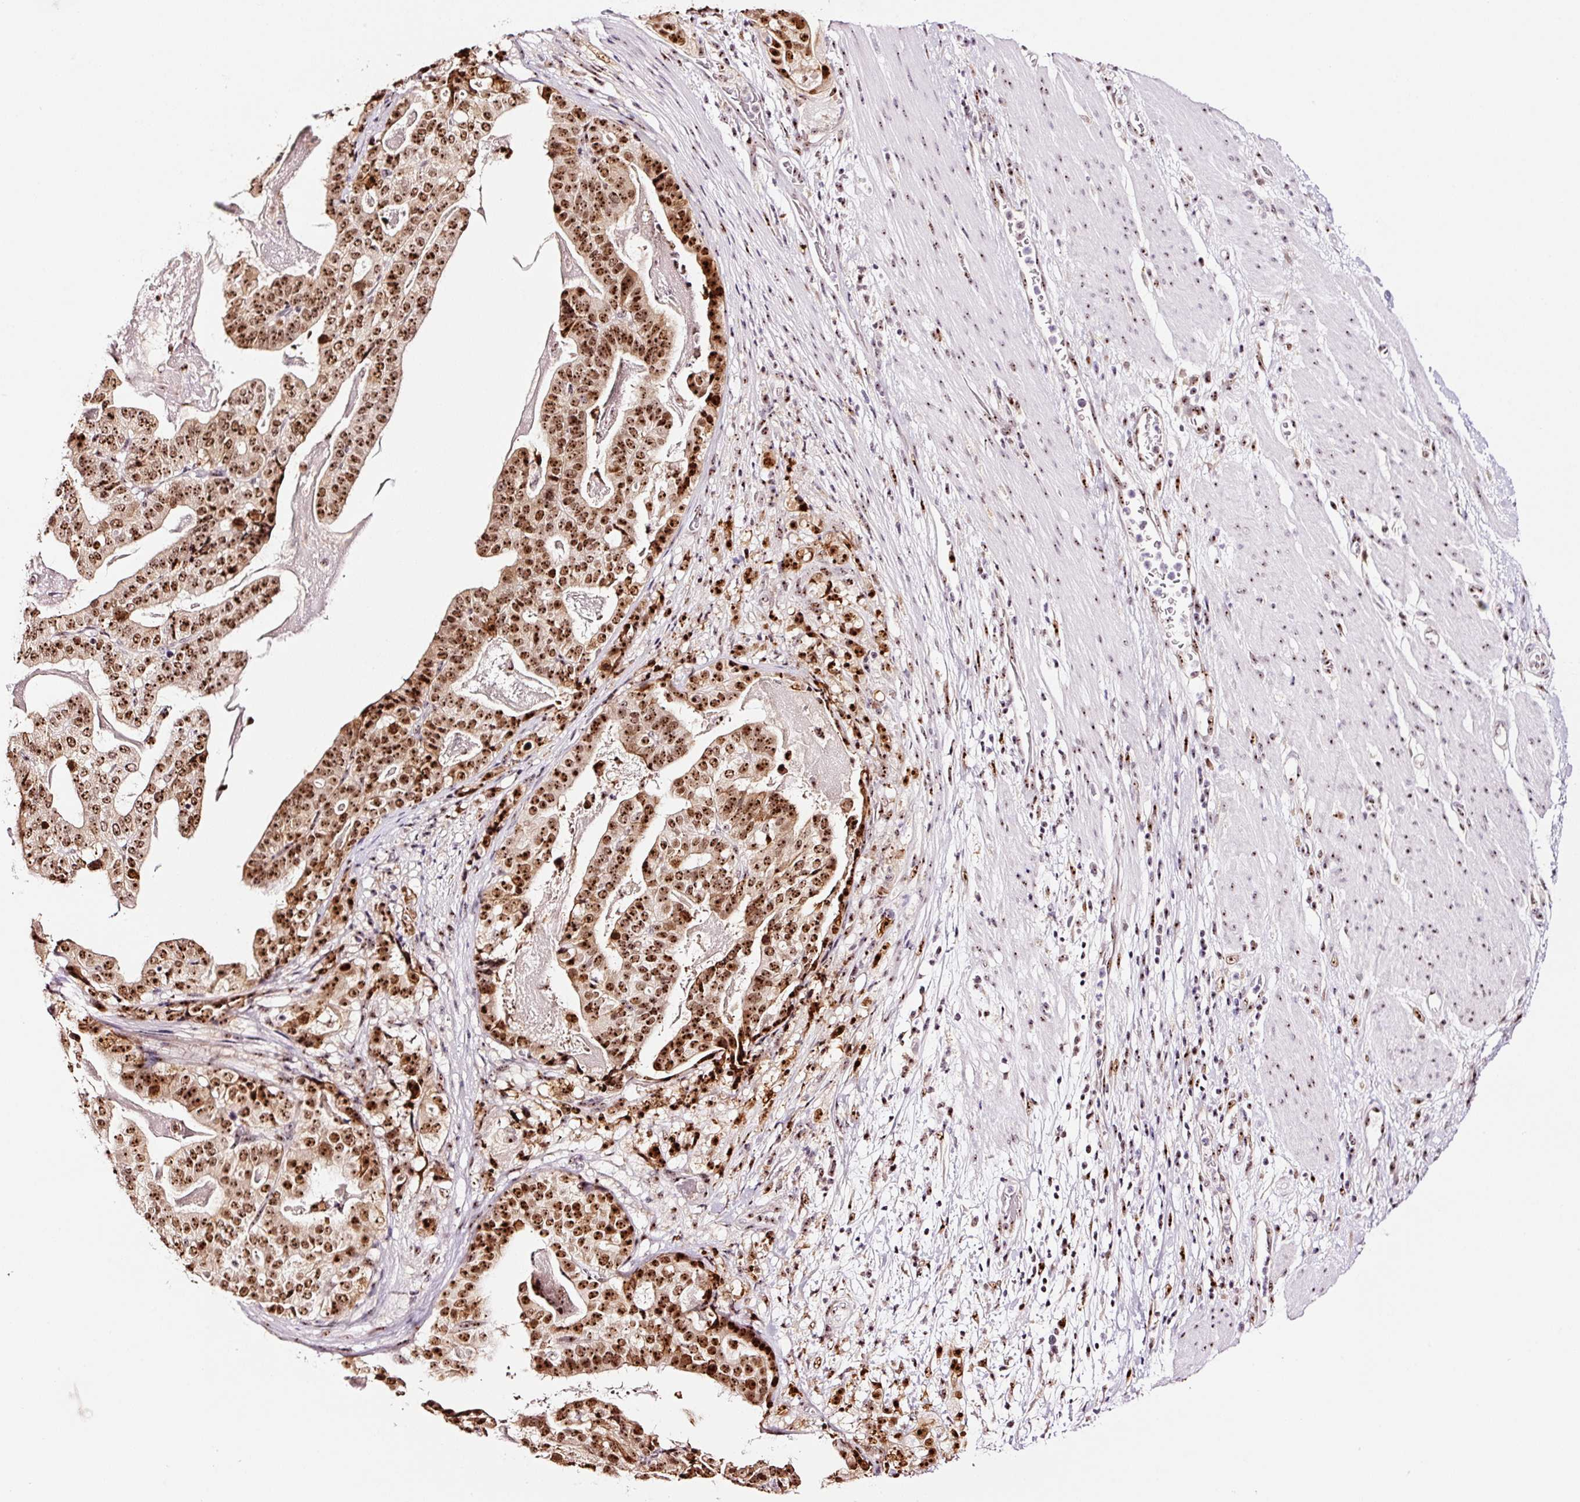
{"staining": {"intensity": "moderate", "quantity": ">75%", "location": "nuclear"}, "tissue": "stomach cancer", "cell_type": "Tumor cells", "image_type": "cancer", "snomed": [{"axis": "morphology", "description": "Adenocarcinoma, NOS"}, {"axis": "topography", "description": "Stomach"}], "caption": "Protein analysis of adenocarcinoma (stomach) tissue displays moderate nuclear positivity in approximately >75% of tumor cells.", "gene": "GNL3", "patient": {"sex": "male", "age": 48}}